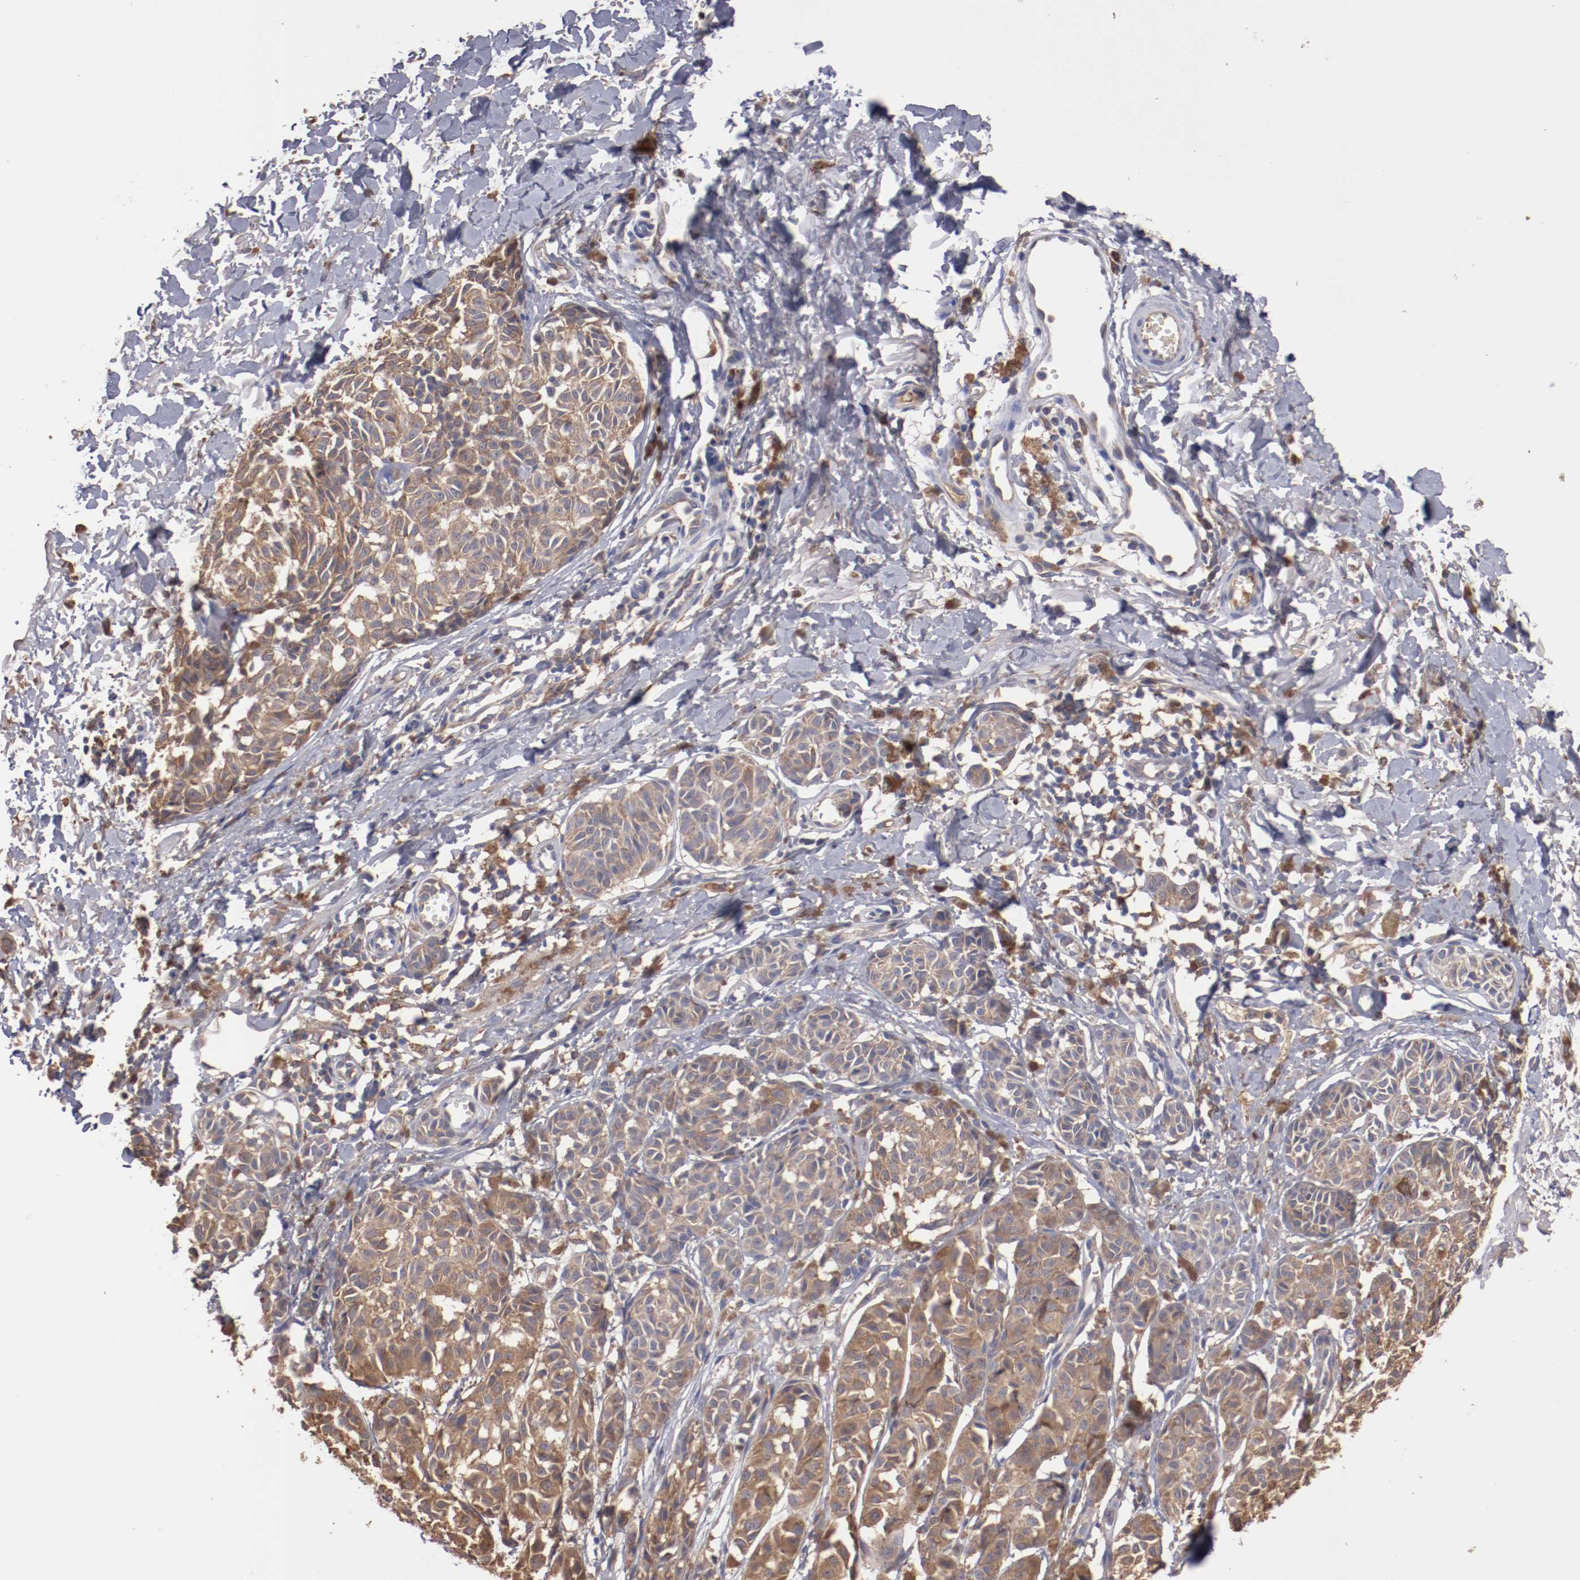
{"staining": {"intensity": "weak", "quantity": ">75%", "location": "cytoplasmic/membranous"}, "tissue": "melanoma", "cell_type": "Tumor cells", "image_type": "cancer", "snomed": [{"axis": "morphology", "description": "Malignant melanoma, NOS"}, {"axis": "topography", "description": "Skin"}], "caption": "This micrograph demonstrates melanoma stained with immunohistochemistry (IHC) to label a protein in brown. The cytoplasmic/membranous of tumor cells show weak positivity for the protein. Nuclei are counter-stained blue.", "gene": "NFKBIE", "patient": {"sex": "male", "age": 76}}